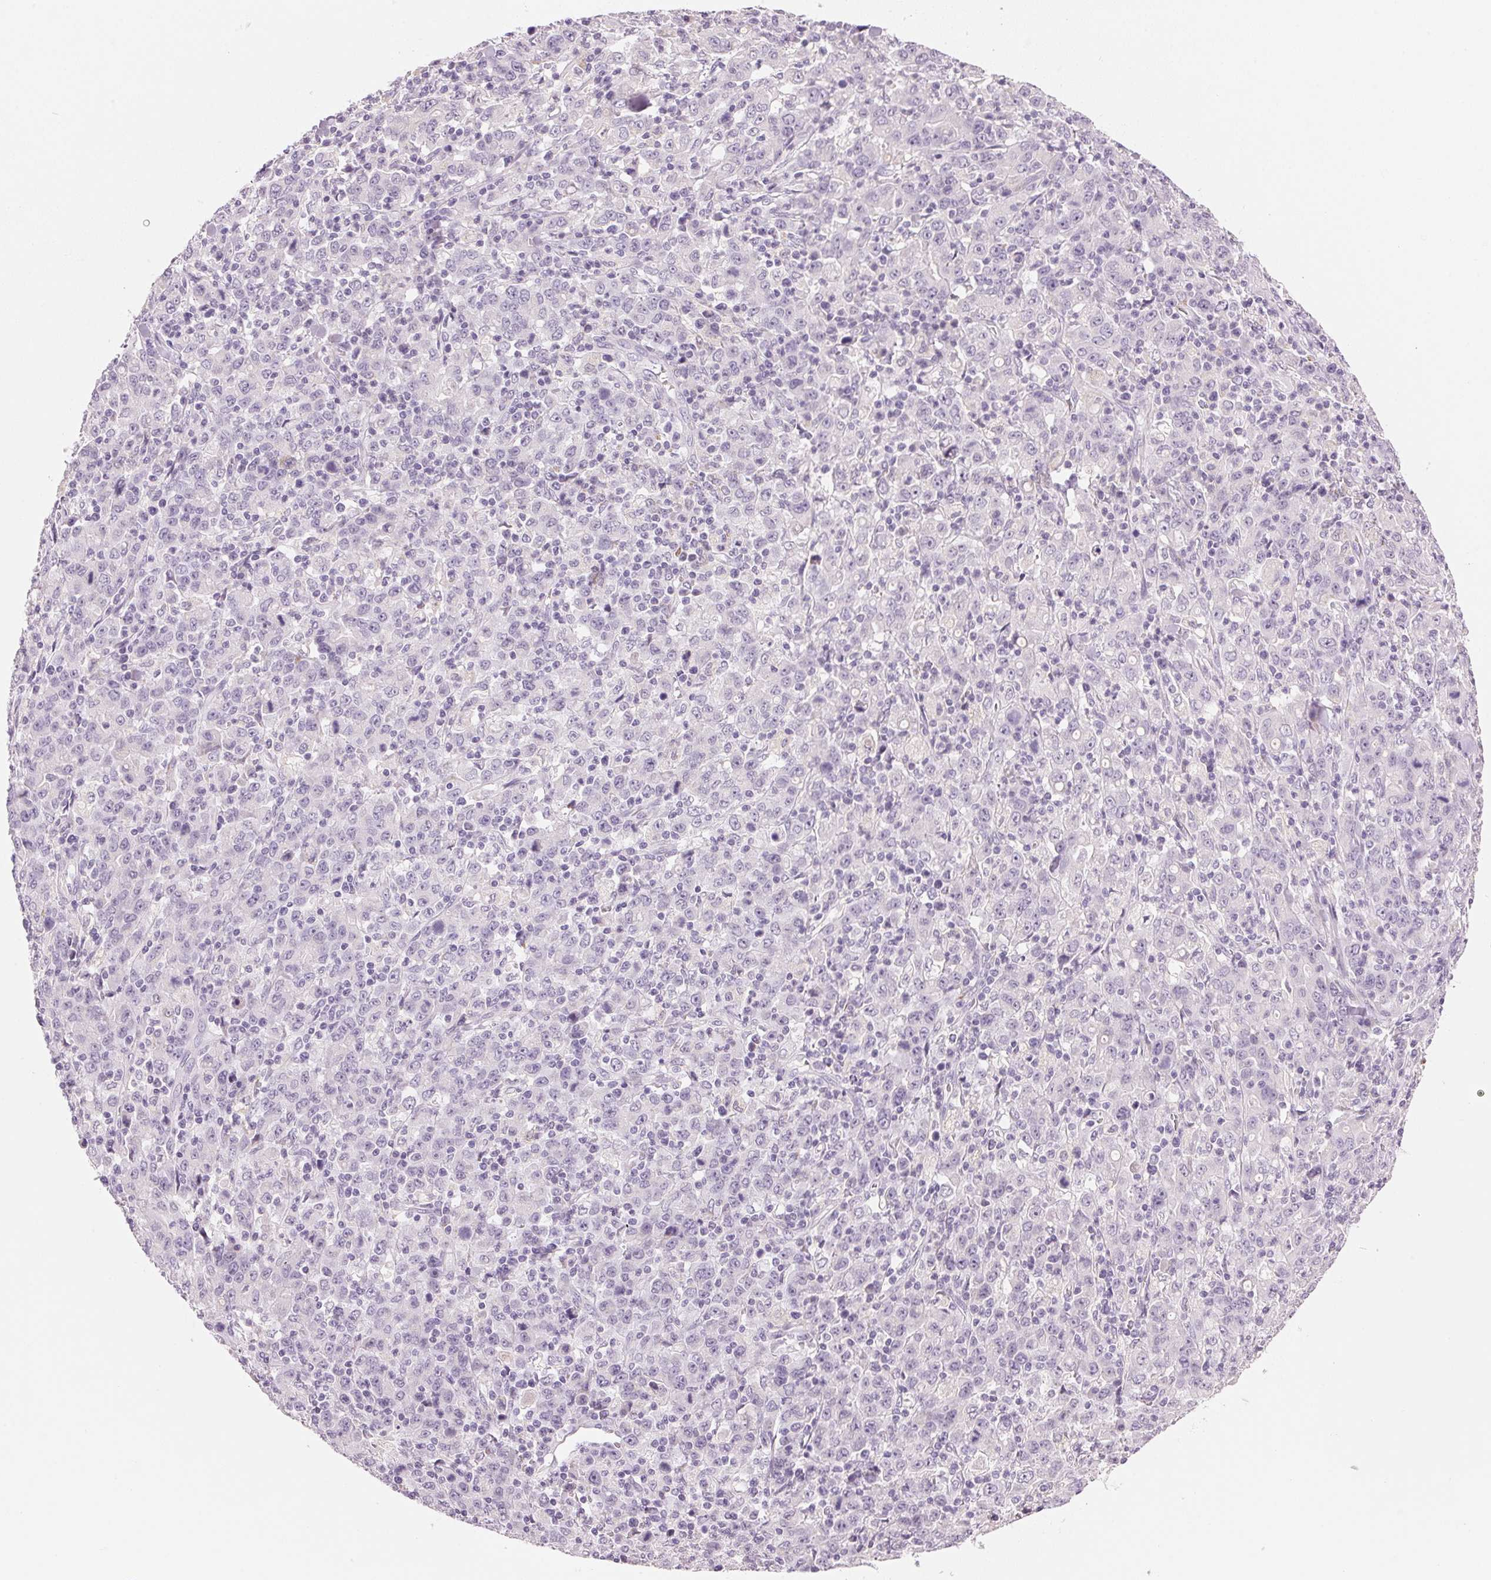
{"staining": {"intensity": "negative", "quantity": "none", "location": "none"}, "tissue": "stomach cancer", "cell_type": "Tumor cells", "image_type": "cancer", "snomed": [{"axis": "morphology", "description": "Adenocarcinoma, NOS"}, {"axis": "topography", "description": "Stomach, upper"}], "caption": "Stomach cancer (adenocarcinoma) was stained to show a protein in brown. There is no significant expression in tumor cells.", "gene": "CYP11B1", "patient": {"sex": "male", "age": 69}}